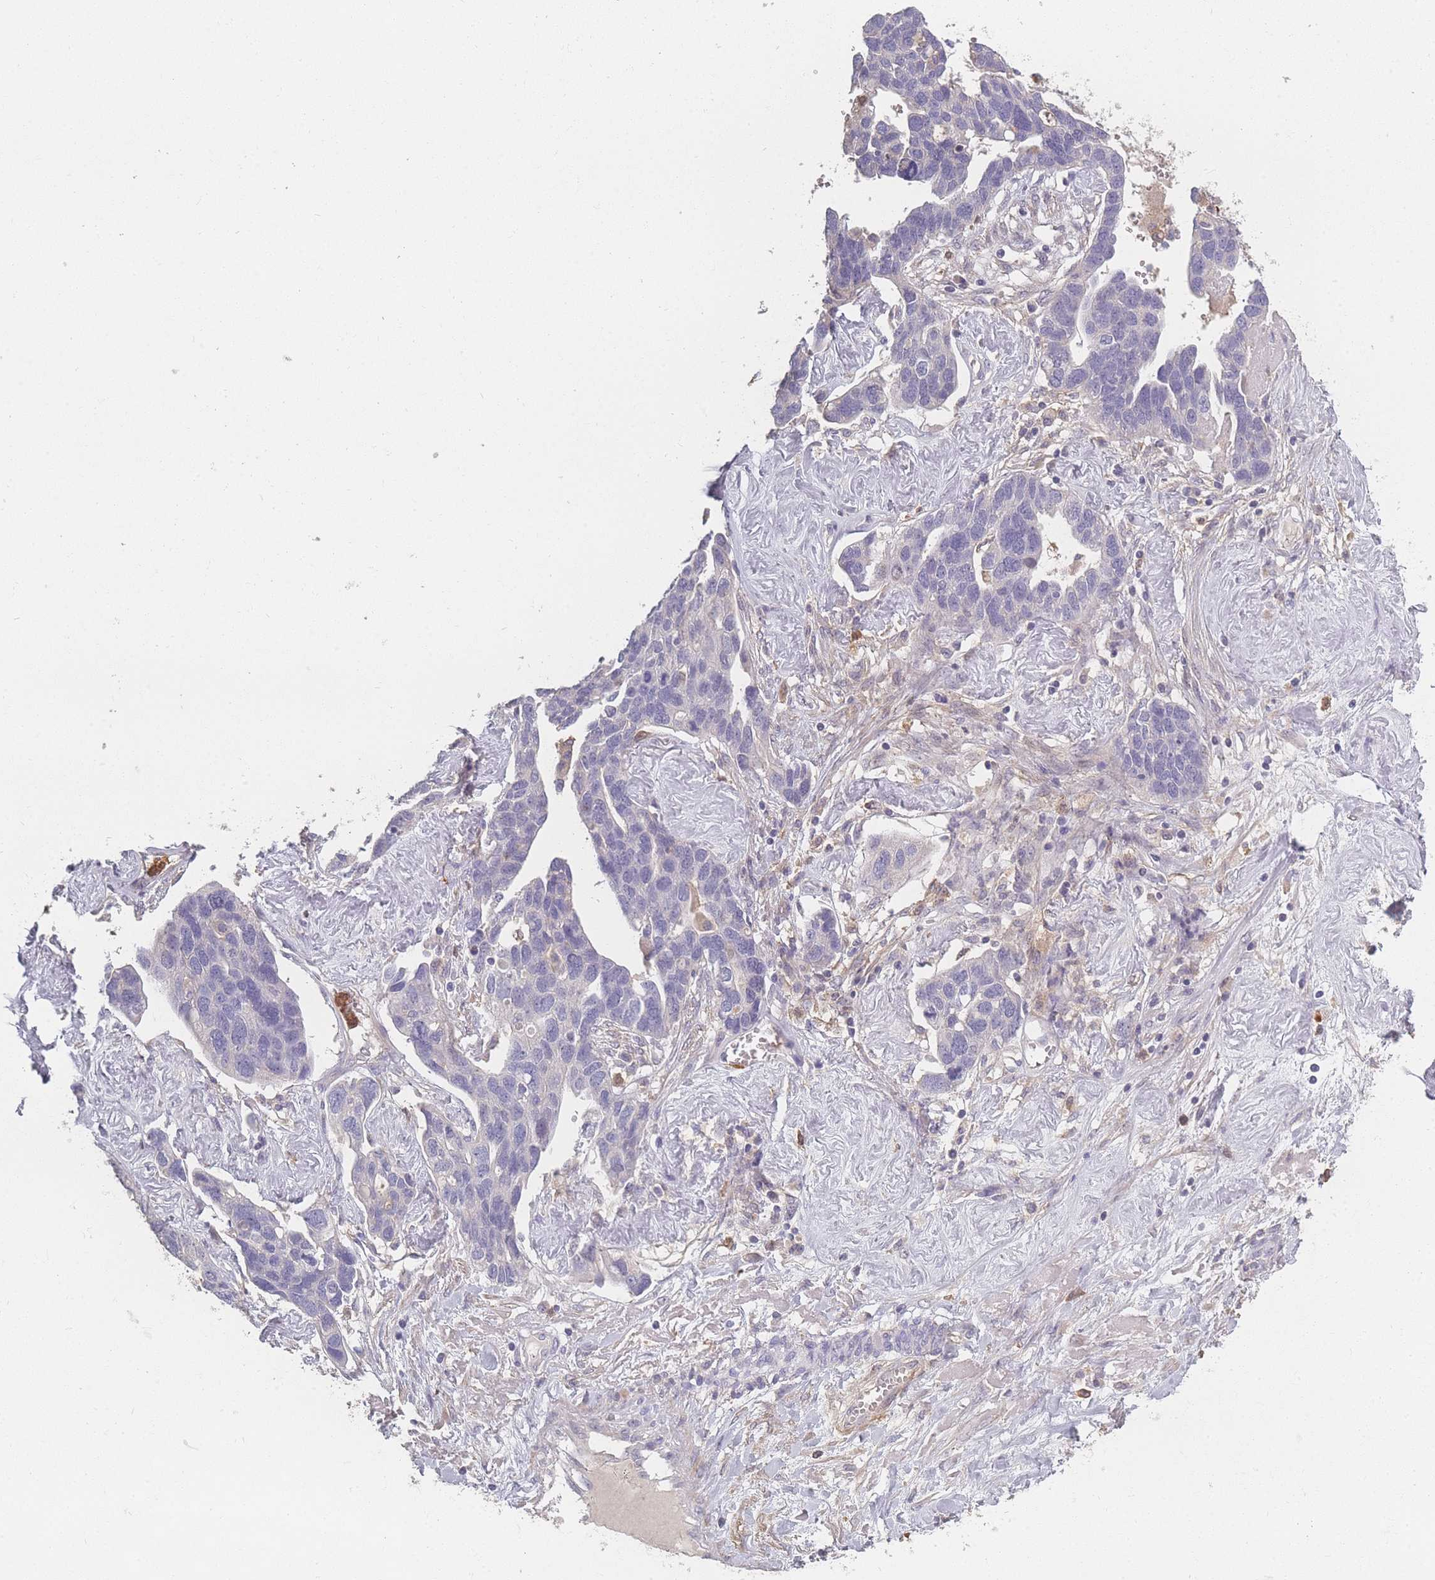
{"staining": {"intensity": "negative", "quantity": "none", "location": "none"}, "tissue": "ovarian cancer", "cell_type": "Tumor cells", "image_type": "cancer", "snomed": [{"axis": "morphology", "description": "Cystadenocarcinoma, serous, NOS"}, {"axis": "topography", "description": "Ovary"}], "caption": "This is a photomicrograph of immunohistochemistry (IHC) staining of ovarian serous cystadenocarcinoma, which shows no expression in tumor cells.", "gene": "BST1", "patient": {"sex": "female", "age": 54}}